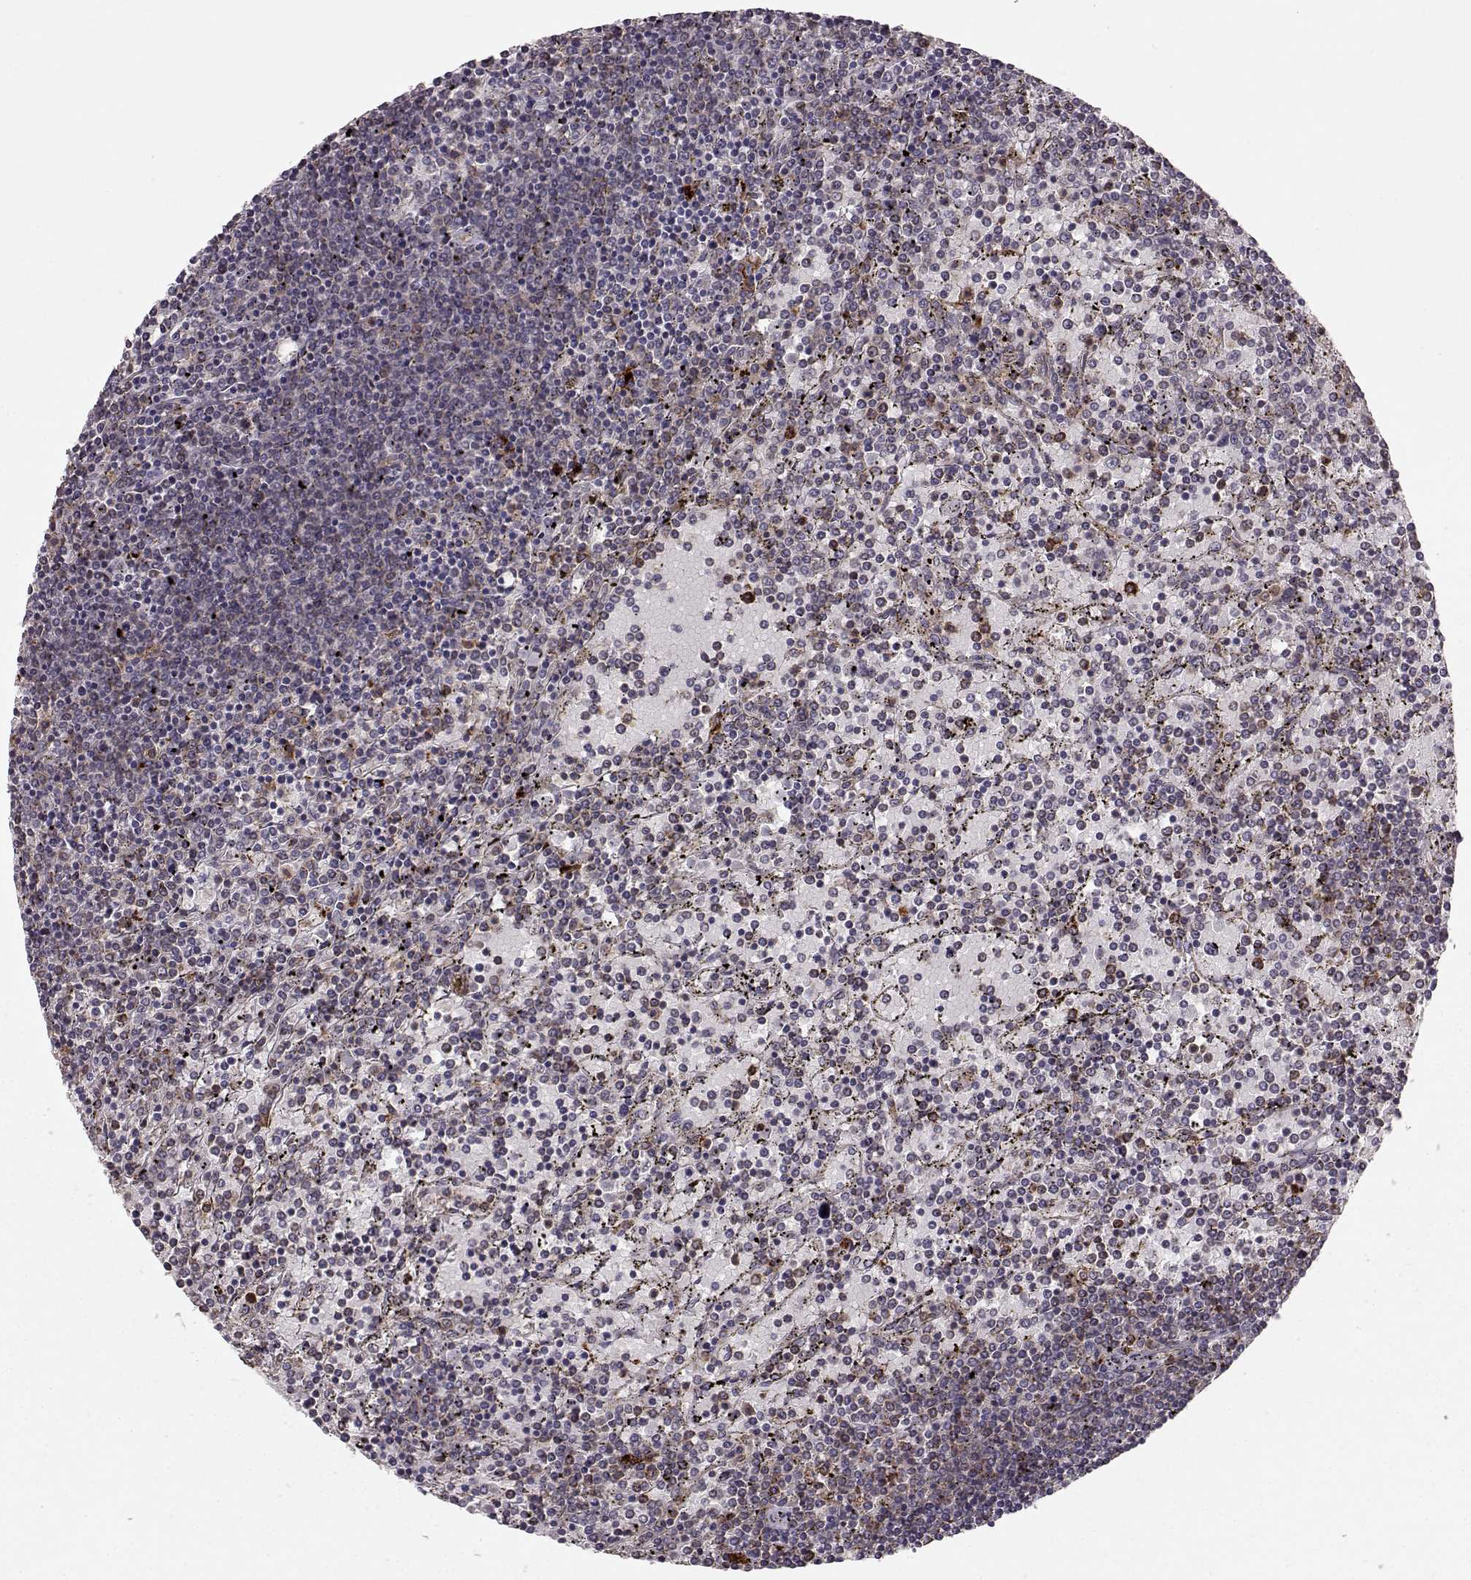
{"staining": {"intensity": "weak", "quantity": "<25%", "location": "cytoplasmic/membranous"}, "tissue": "lymphoma", "cell_type": "Tumor cells", "image_type": "cancer", "snomed": [{"axis": "morphology", "description": "Malignant lymphoma, non-Hodgkin's type, Low grade"}, {"axis": "topography", "description": "Spleen"}], "caption": "Tumor cells are negative for protein expression in human low-grade malignant lymphoma, non-Hodgkin's type.", "gene": "CCNF", "patient": {"sex": "female", "age": 77}}